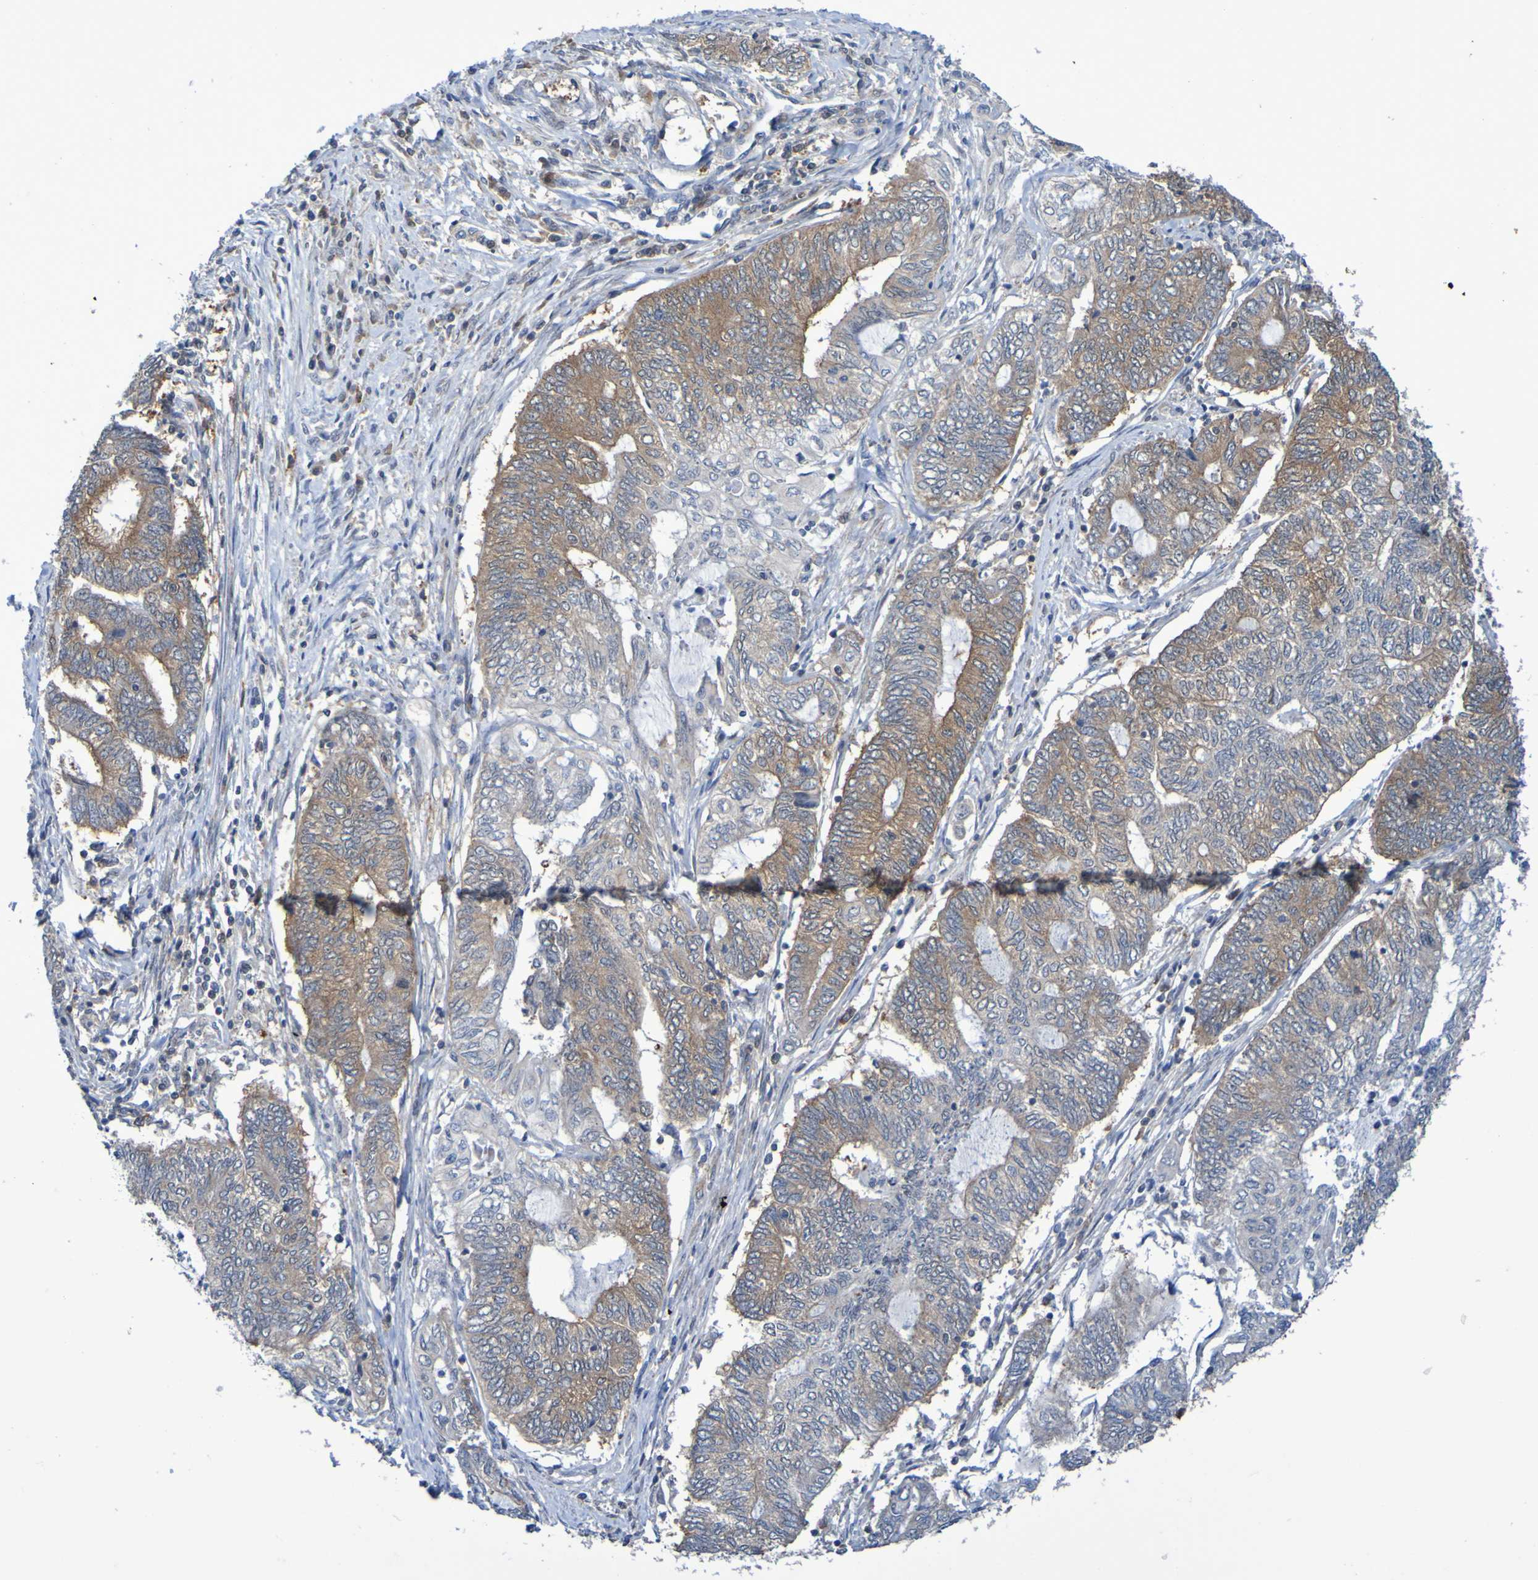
{"staining": {"intensity": "moderate", "quantity": ">75%", "location": "cytoplasmic/membranous"}, "tissue": "endometrial cancer", "cell_type": "Tumor cells", "image_type": "cancer", "snomed": [{"axis": "morphology", "description": "Adenocarcinoma, NOS"}, {"axis": "topography", "description": "Uterus"}, {"axis": "topography", "description": "Endometrium"}], "caption": "Tumor cells demonstrate medium levels of moderate cytoplasmic/membranous positivity in about >75% of cells in endometrial cancer.", "gene": "ATIC", "patient": {"sex": "female", "age": 70}}